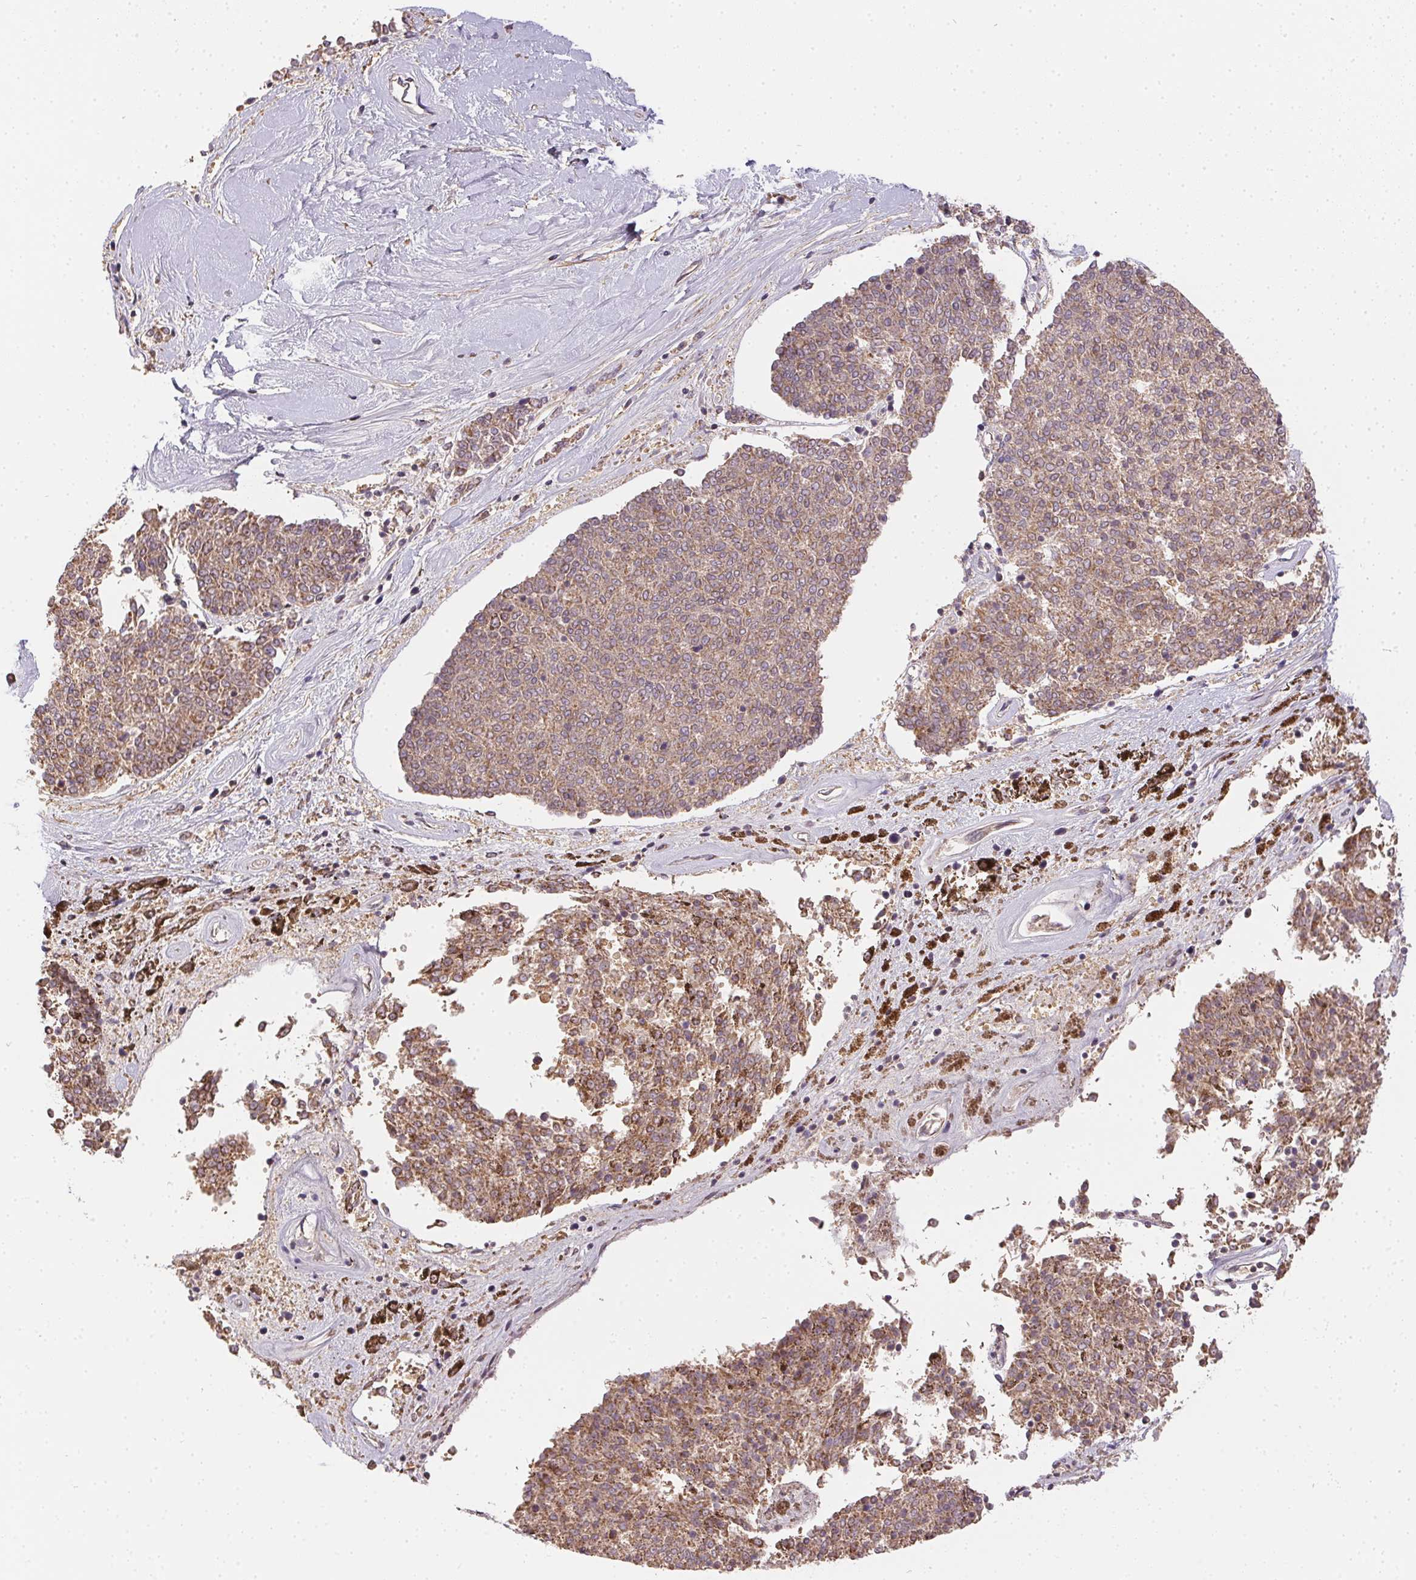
{"staining": {"intensity": "moderate", "quantity": ">75%", "location": "cytoplasmic/membranous"}, "tissue": "melanoma", "cell_type": "Tumor cells", "image_type": "cancer", "snomed": [{"axis": "morphology", "description": "Malignant melanoma, NOS"}, {"axis": "topography", "description": "Skin"}], "caption": "Brown immunohistochemical staining in human melanoma demonstrates moderate cytoplasmic/membranous expression in approximately >75% of tumor cells.", "gene": "REV3L", "patient": {"sex": "female", "age": 72}}